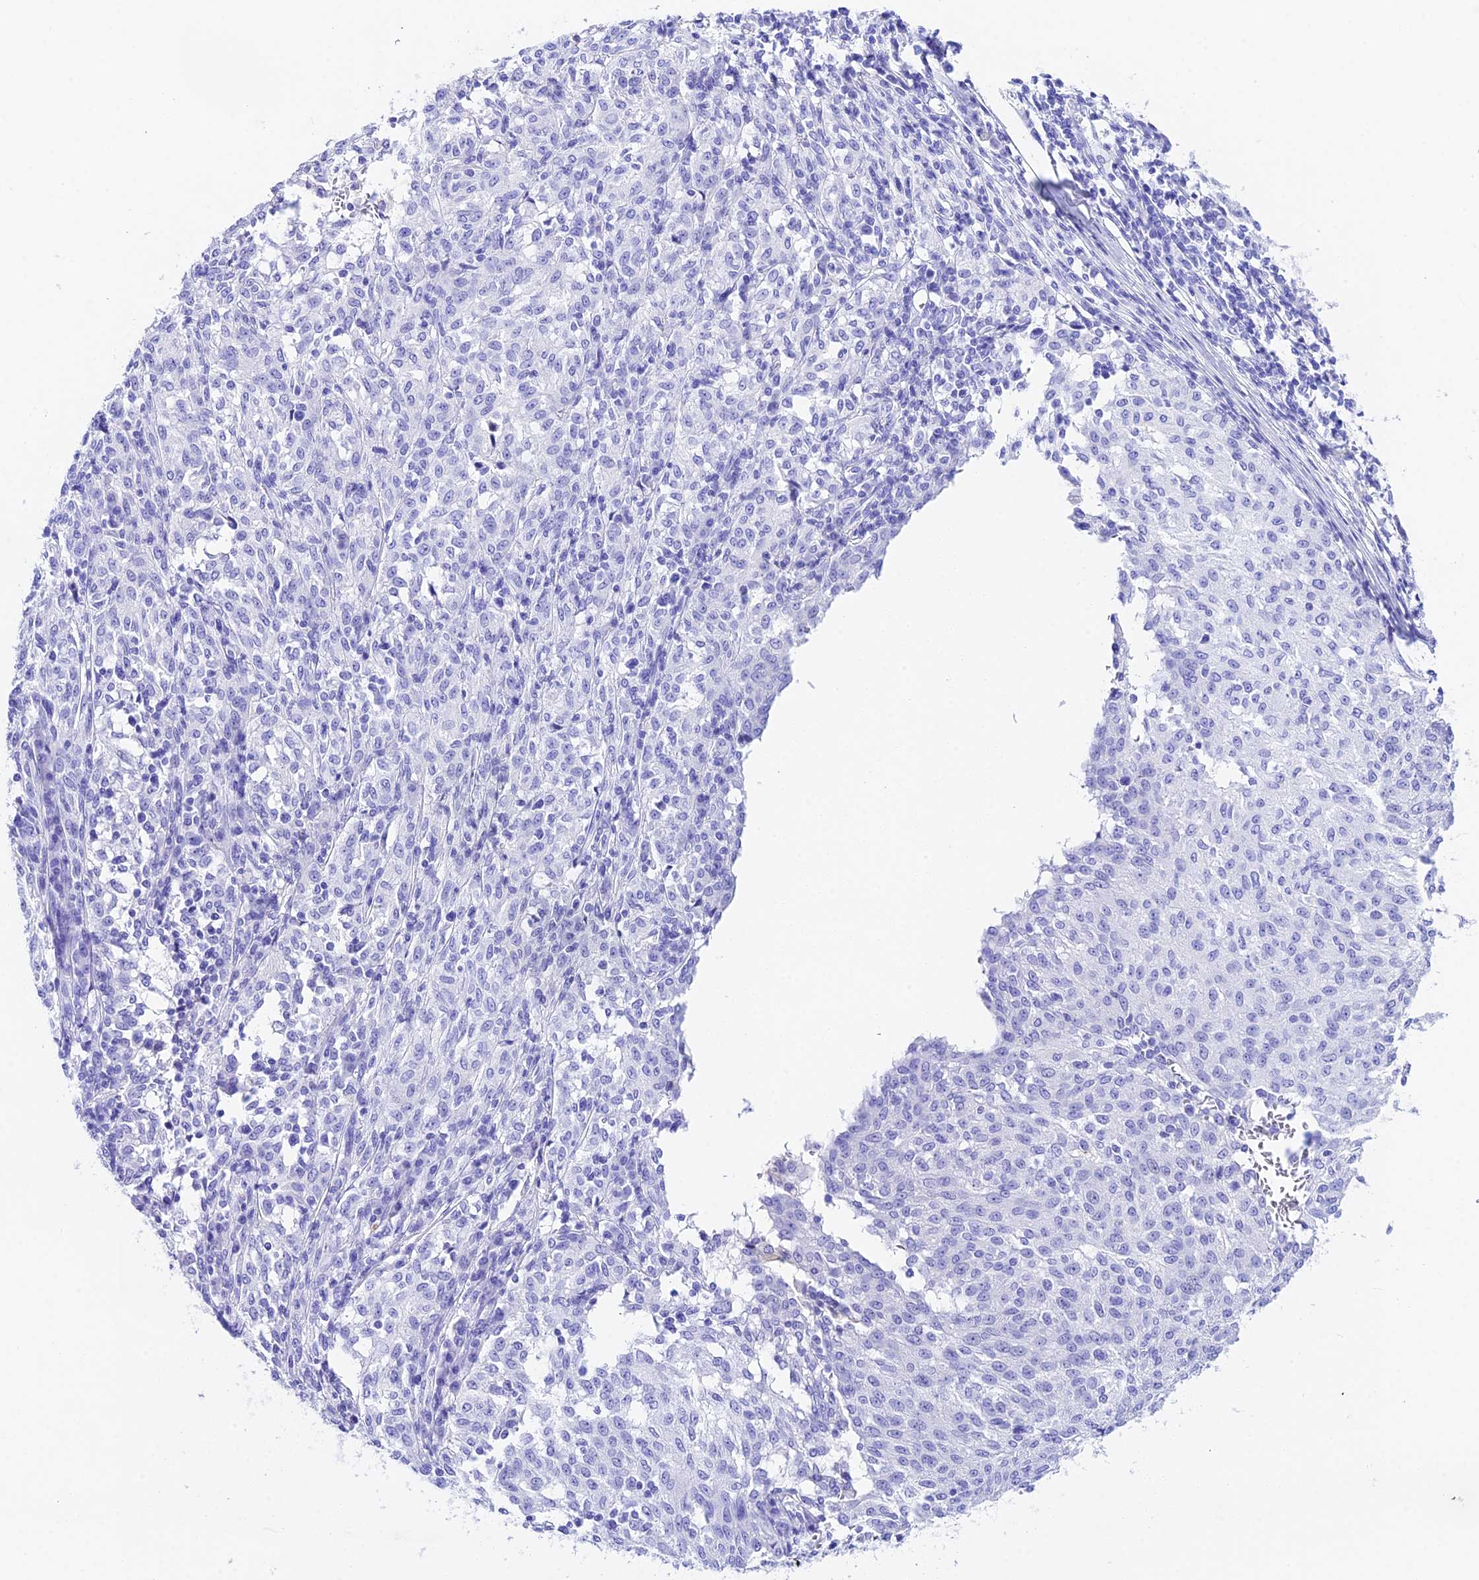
{"staining": {"intensity": "negative", "quantity": "none", "location": "none"}, "tissue": "melanoma", "cell_type": "Tumor cells", "image_type": "cancer", "snomed": [{"axis": "morphology", "description": "Malignant melanoma, NOS"}, {"axis": "topography", "description": "Skin"}], "caption": "Tumor cells show no significant positivity in melanoma.", "gene": "PSG11", "patient": {"sex": "female", "age": 72}}